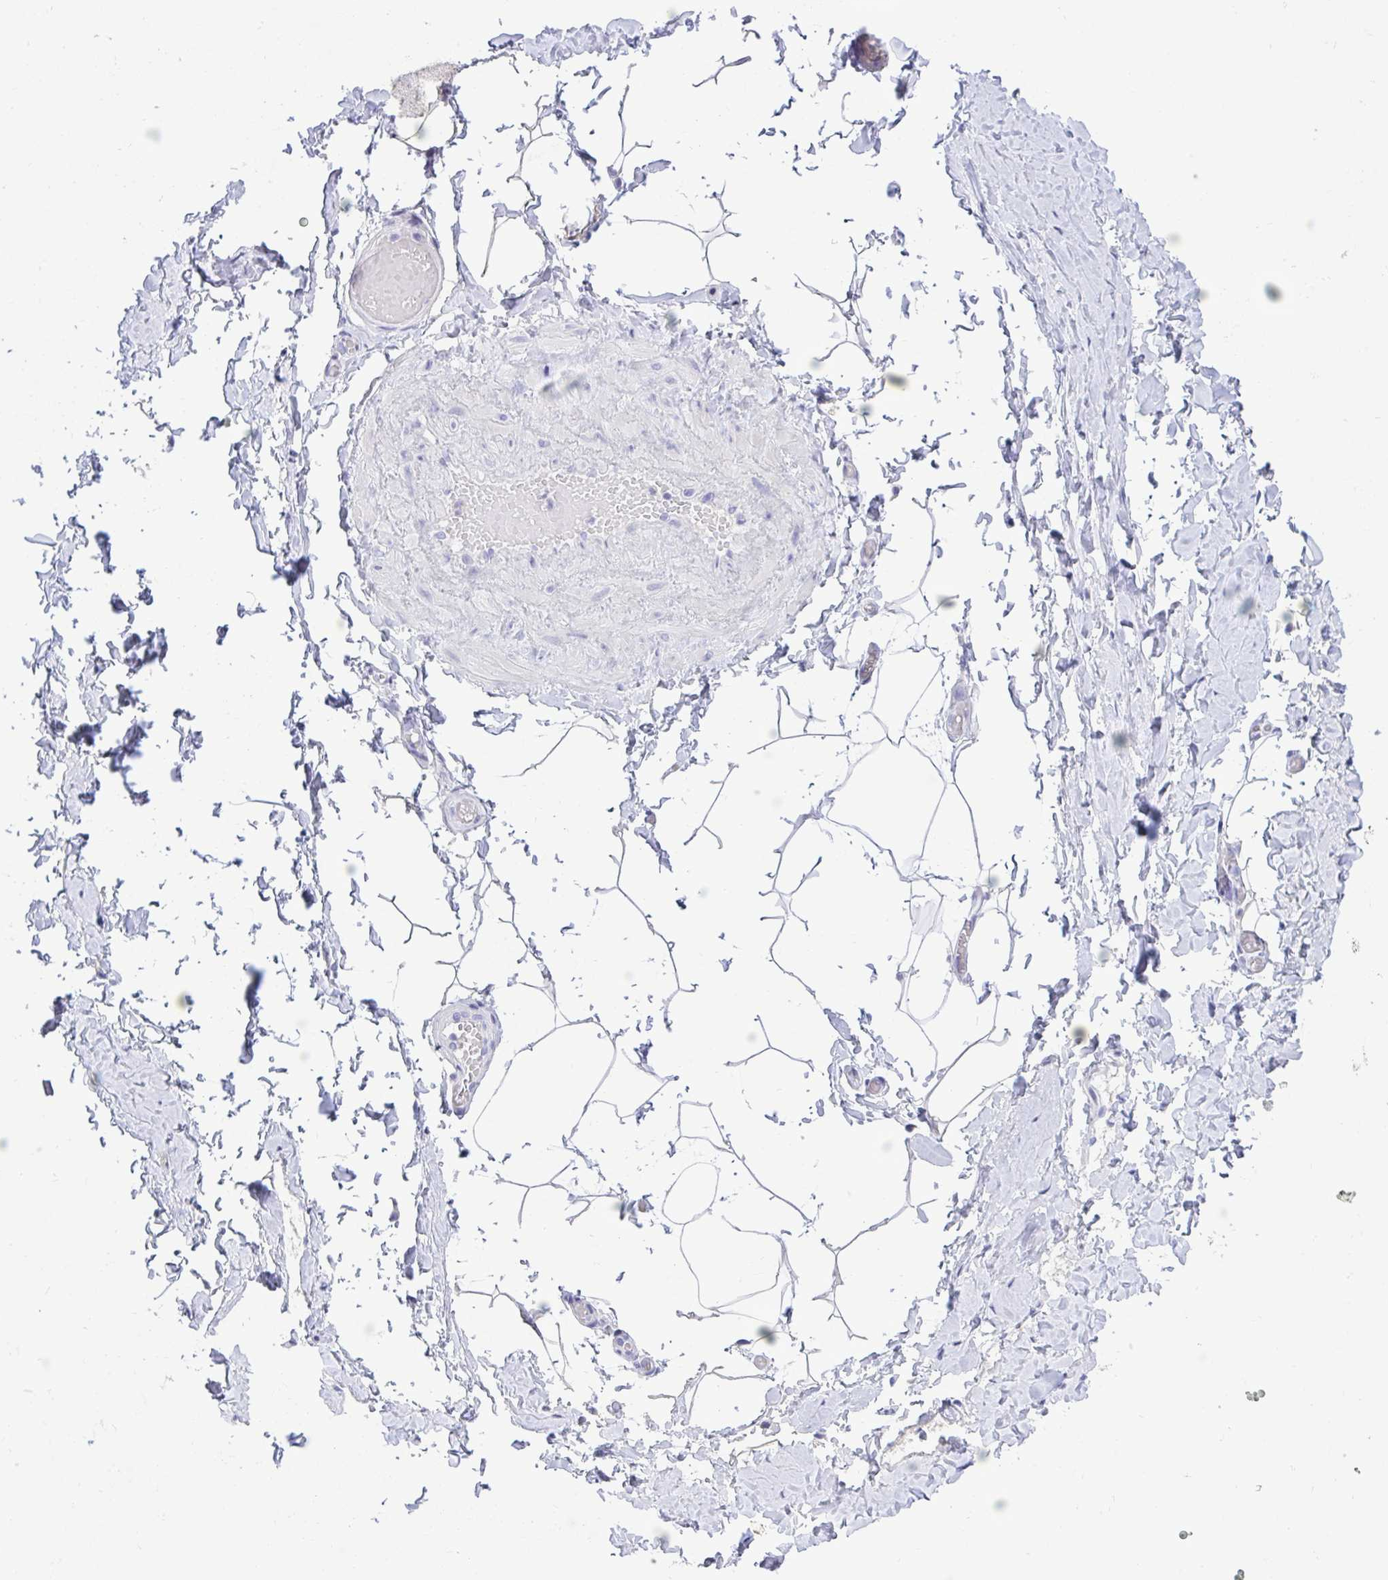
{"staining": {"intensity": "negative", "quantity": "none", "location": "none"}, "tissue": "adipose tissue", "cell_type": "Adipocytes", "image_type": "normal", "snomed": [{"axis": "morphology", "description": "Normal tissue, NOS"}, {"axis": "topography", "description": "Soft tissue"}, {"axis": "topography", "description": "Adipose tissue"}, {"axis": "topography", "description": "Vascular tissue"}, {"axis": "topography", "description": "Peripheral nerve tissue"}], "caption": "DAB (3,3'-diaminobenzidine) immunohistochemical staining of normal adipose tissue demonstrates no significant staining in adipocytes.", "gene": "TMCO5A", "patient": {"sex": "male", "age": 29}}